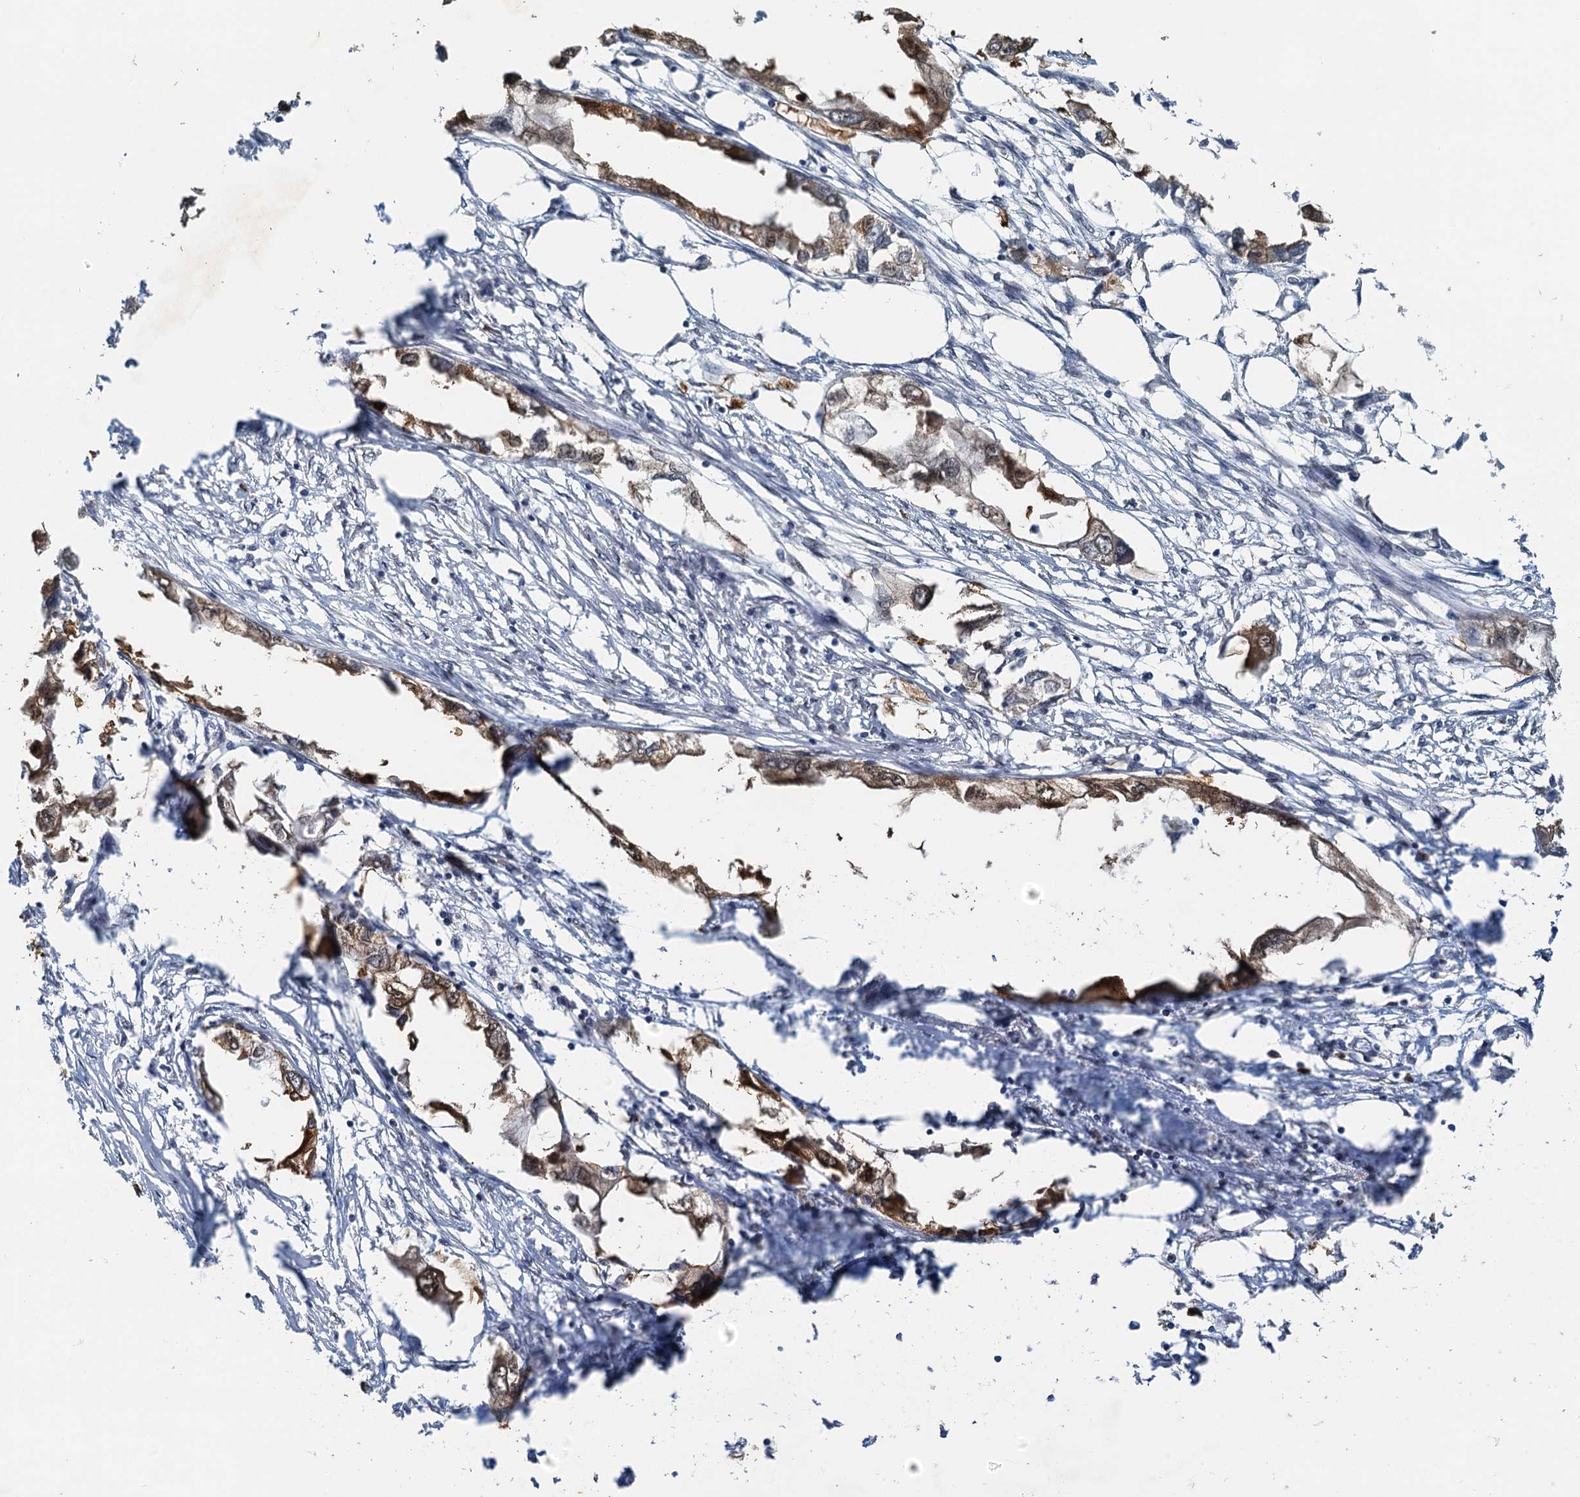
{"staining": {"intensity": "moderate", "quantity": ">75%", "location": "cytoplasmic/membranous"}, "tissue": "endometrial cancer", "cell_type": "Tumor cells", "image_type": "cancer", "snomed": [{"axis": "morphology", "description": "Adenocarcinoma, NOS"}, {"axis": "morphology", "description": "Adenocarcinoma, metastatic, NOS"}, {"axis": "topography", "description": "Adipose tissue"}, {"axis": "topography", "description": "Endometrium"}], "caption": "This is an image of immunohistochemistry (IHC) staining of endometrial cancer (metastatic adenocarcinoma), which shows moderate expression in the cytoplasmic/membranous of tumor cells.", "gene": "SPINDOC", "patient": {"sex": "female", "age": 67}}